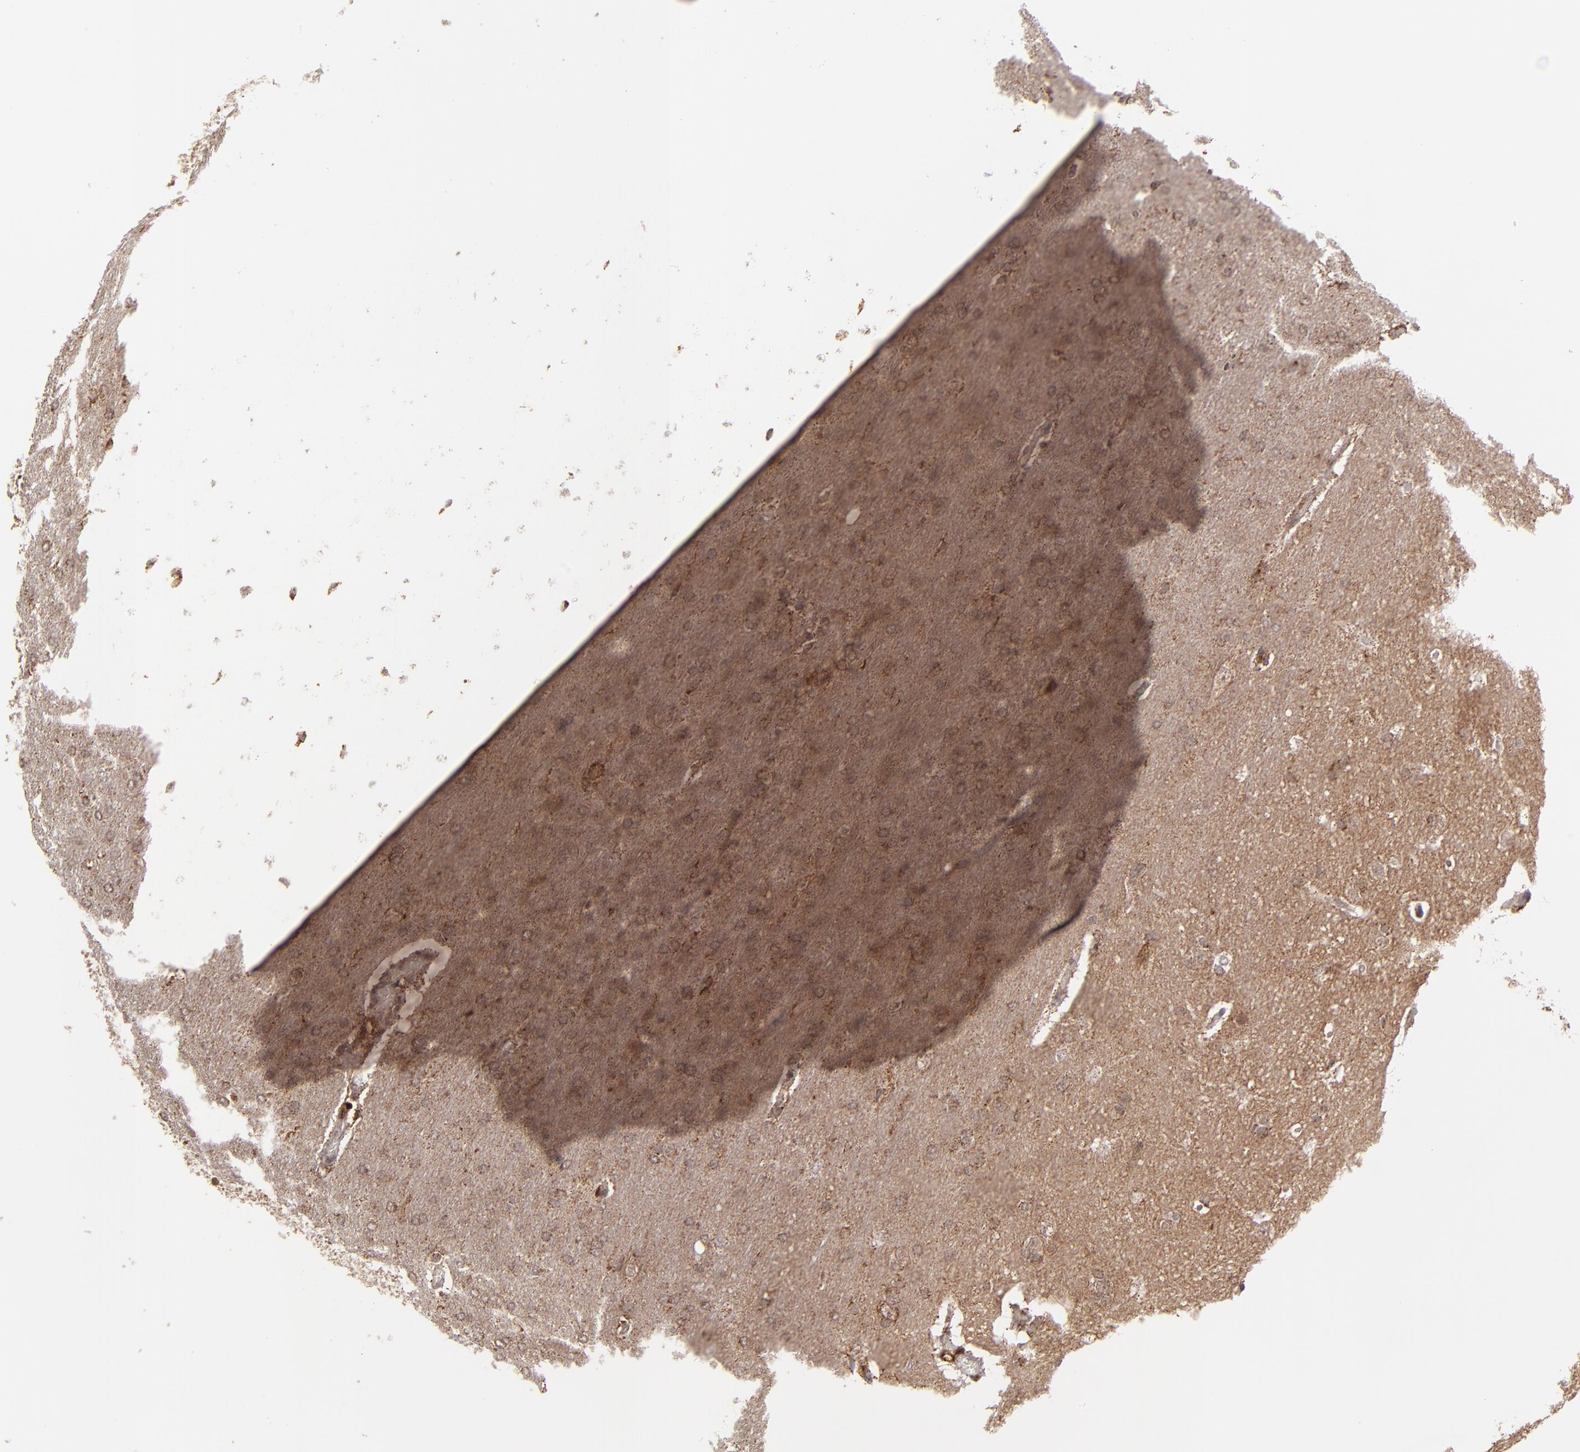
{"staining": {"intensity": "weak", "quantity": ">75%", "location": "cytoplasmic/membranous"}, "tissue": "glioma", "cell_type": "Tumor cells", "image_type": "cancer", "snomed": [{"axis": "morphology", "description": "Glioma, malignant, Low grade"}, {"axis": "topography", "description": "Brain"}], "caption": "Immunohistochemistry staining of glioma, which shows low levels of weak cytoplasmic/membranous expression in about >75% of tumor cells indicating weak cytoplasmic/membranous protein expression. The staining was performed using DAB (3,3'-diaminobenzidine) (brown) for protein detection and nuclei were counterstained in hematoxylin (blue).", "gene": "SLC15A1", "patient": {"sex": "female", "age": 32}}